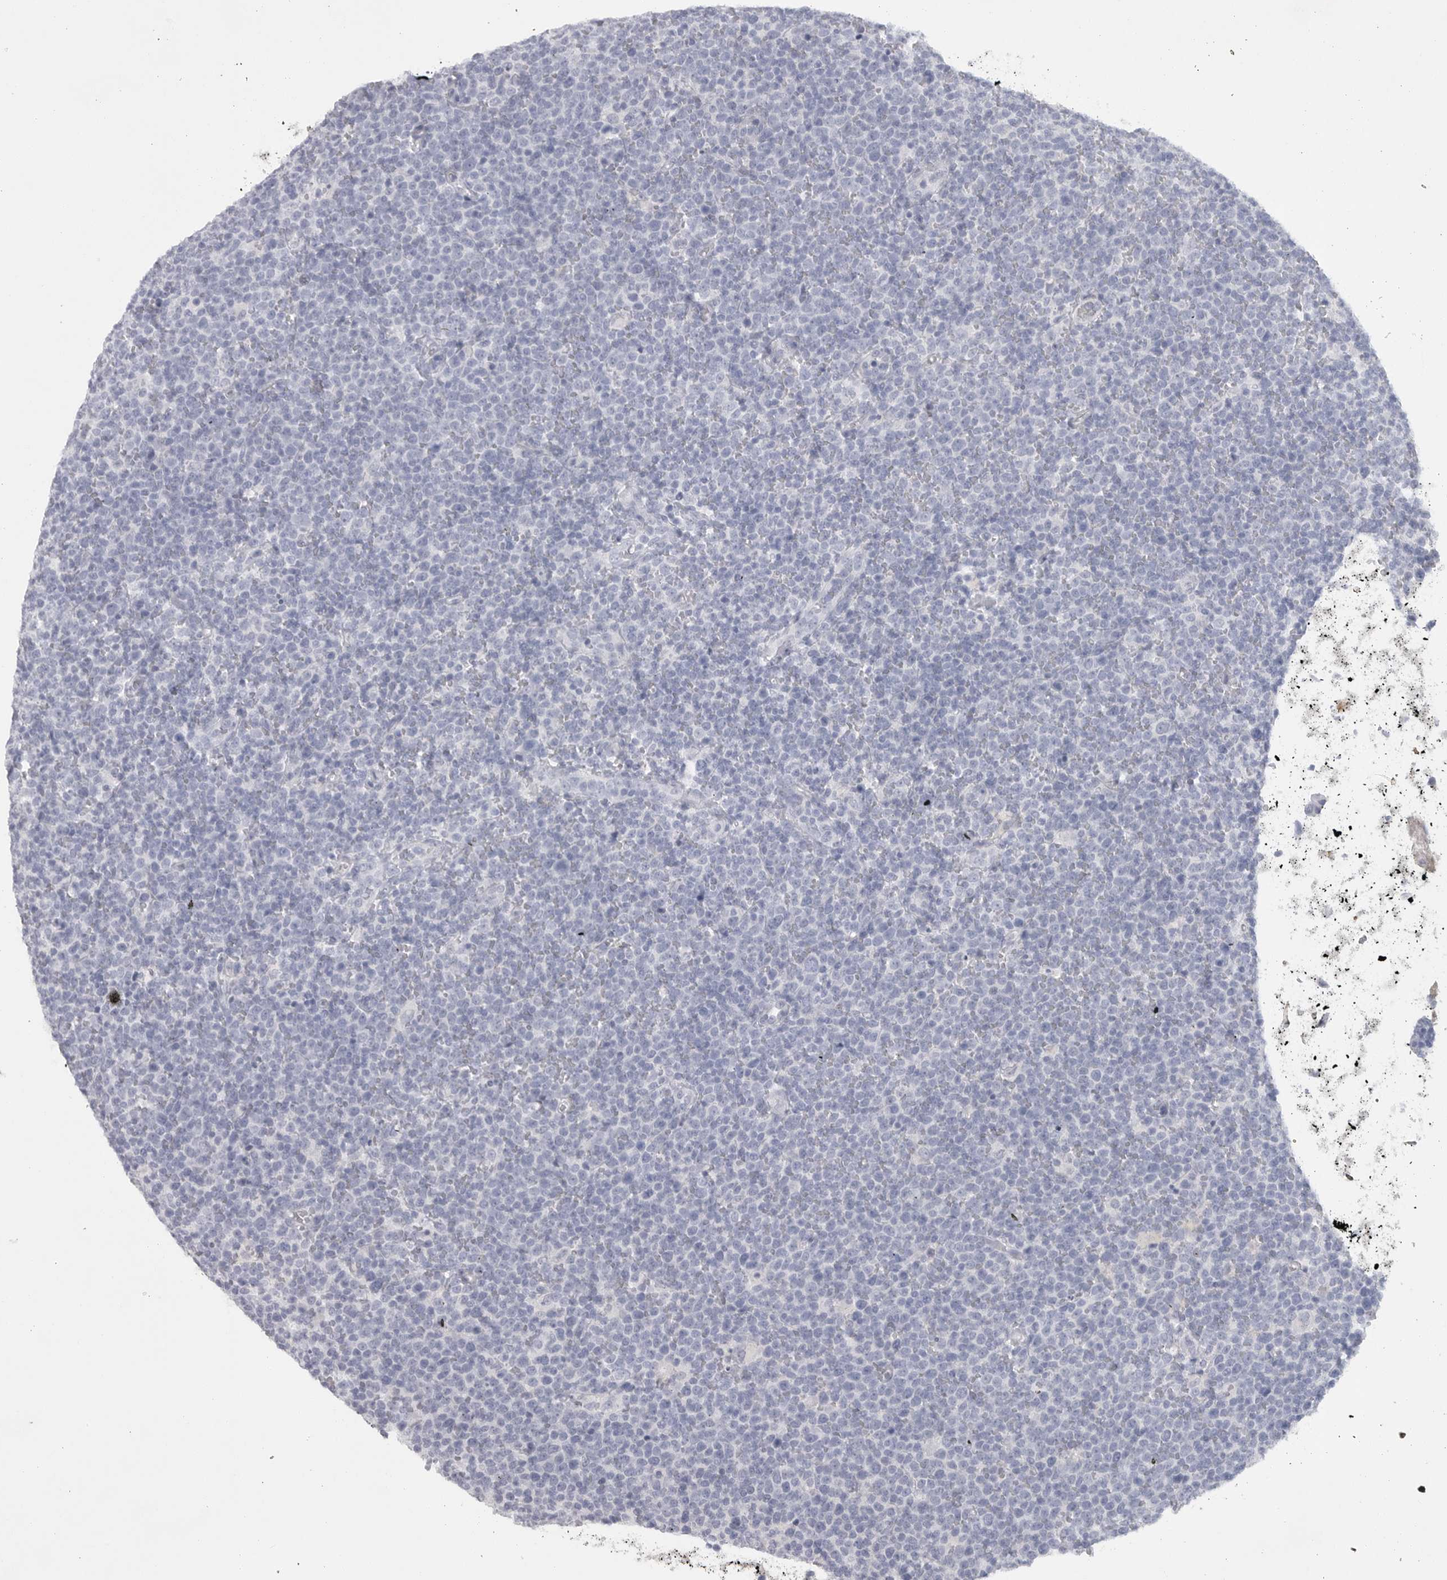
{"staining": {"intensity": "negative", "quantity": "none", "location": "none"}, "tissue": "lymphoma", "cell_type": "Tumor cells", "image_type": "cancer", "snomed": [{"axis": "morphology", "description": "Malignant lymphoma, non-Hodgkin's type, High grade"}, {"axis": "topography", "description": "Lymph node"}], "caption": "Immunohistochemical staining of malignant lymphoma, non-Hodgkin's type (high-grade) exhibits no significant staining in tumor cells.", "gene": "TNR", "patient": {"sex": "male", "age": 61}}